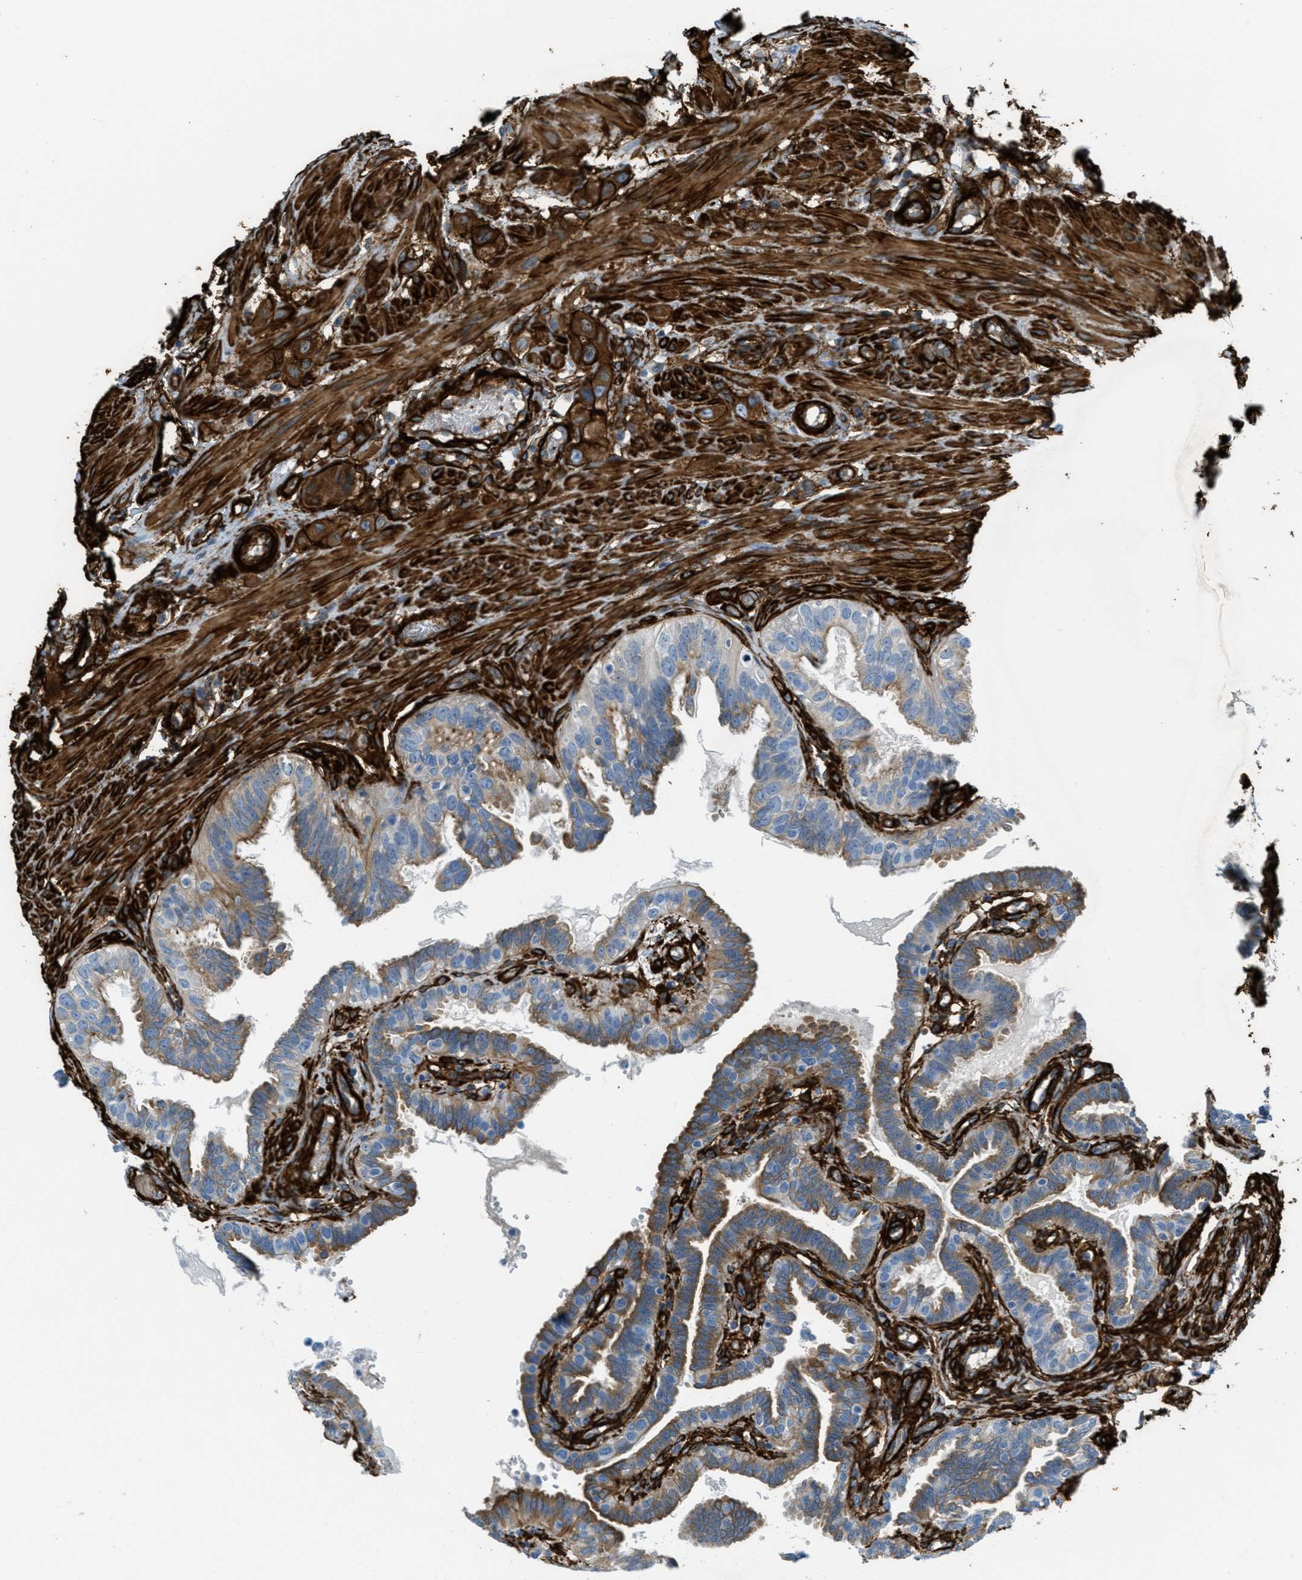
{"staining": {"intensity": "moderate", "quantity": ">75%", "location": "cytoplasmic/membranous"}, "tissue": "fallopian tube", "cell_type": "Glandular cells", "image_type": "normal", "snomed": [{"axis": "morphology", "description": "Normal tissue, NOS"}, {"axis": "topography", "description": "Fallopian tube"}, {"axis": "topography", "description": "Placenta"}], "caption": "Moderate cytoplasmic/membranous protein expression is identified in about >75% of glandular cells in fallopian tube.", "gene": "CALD1", "patient": {"sex": "female", "age": 34}}